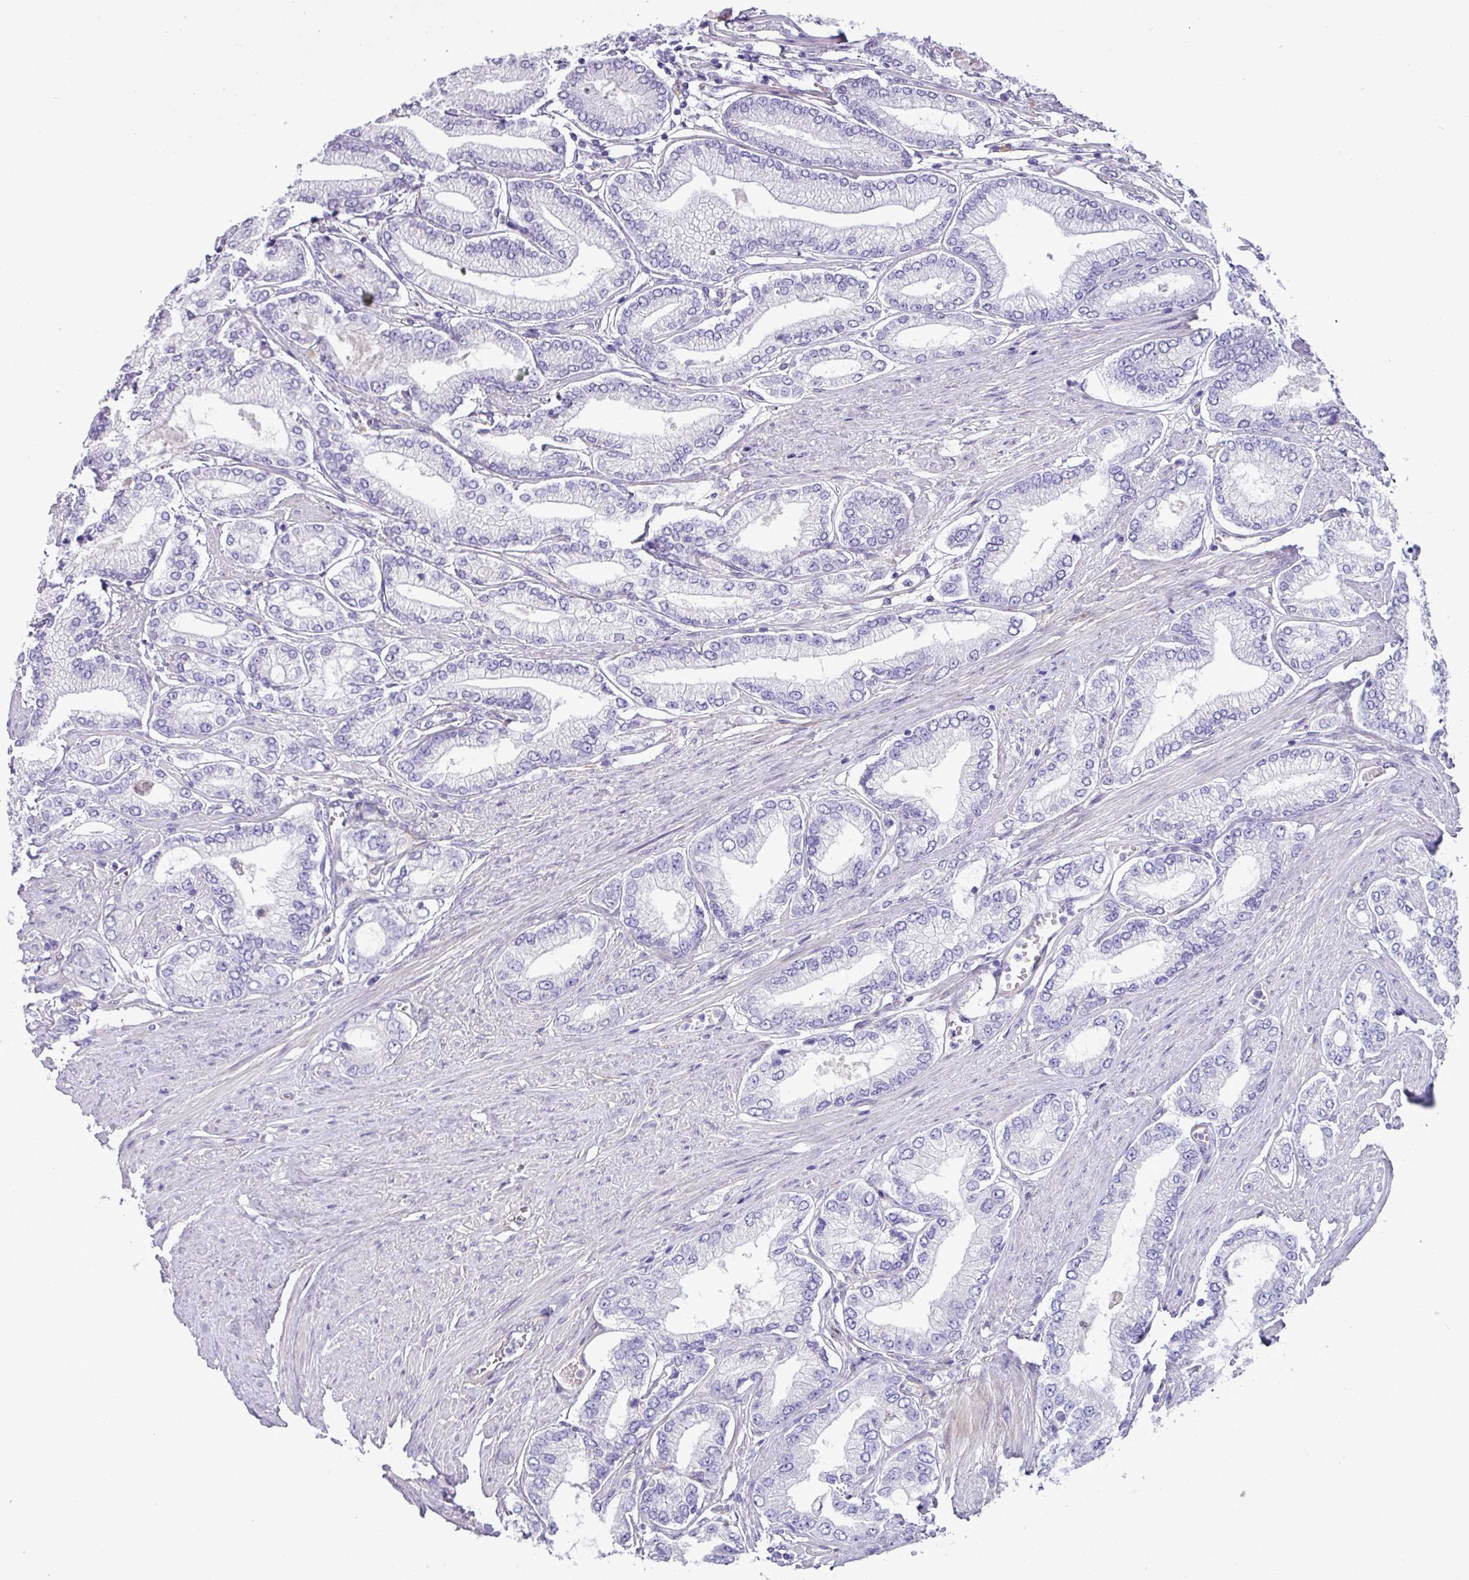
{"staining": {"intensity": "negative", "quantity": "none", "location": "none"}, "tissue": "prostate cancer", "cell_type": "Tumor cells", "image_type": "cancer", "snomed": [{"axis": "morphology", "description": "Adenocarcinoma, Low grade"}, {"axis": "topography", "description": "Prostate"}], "caption": "Immunohistochemical staining of human prostate adenocarcinoma (low-grade) shows no significant expression in tumor cells. (DAB immunohistochemistry (IHC), high magnification).", "gene": "KIRREL3", "patient": {"sex": "male", "age": 63}}